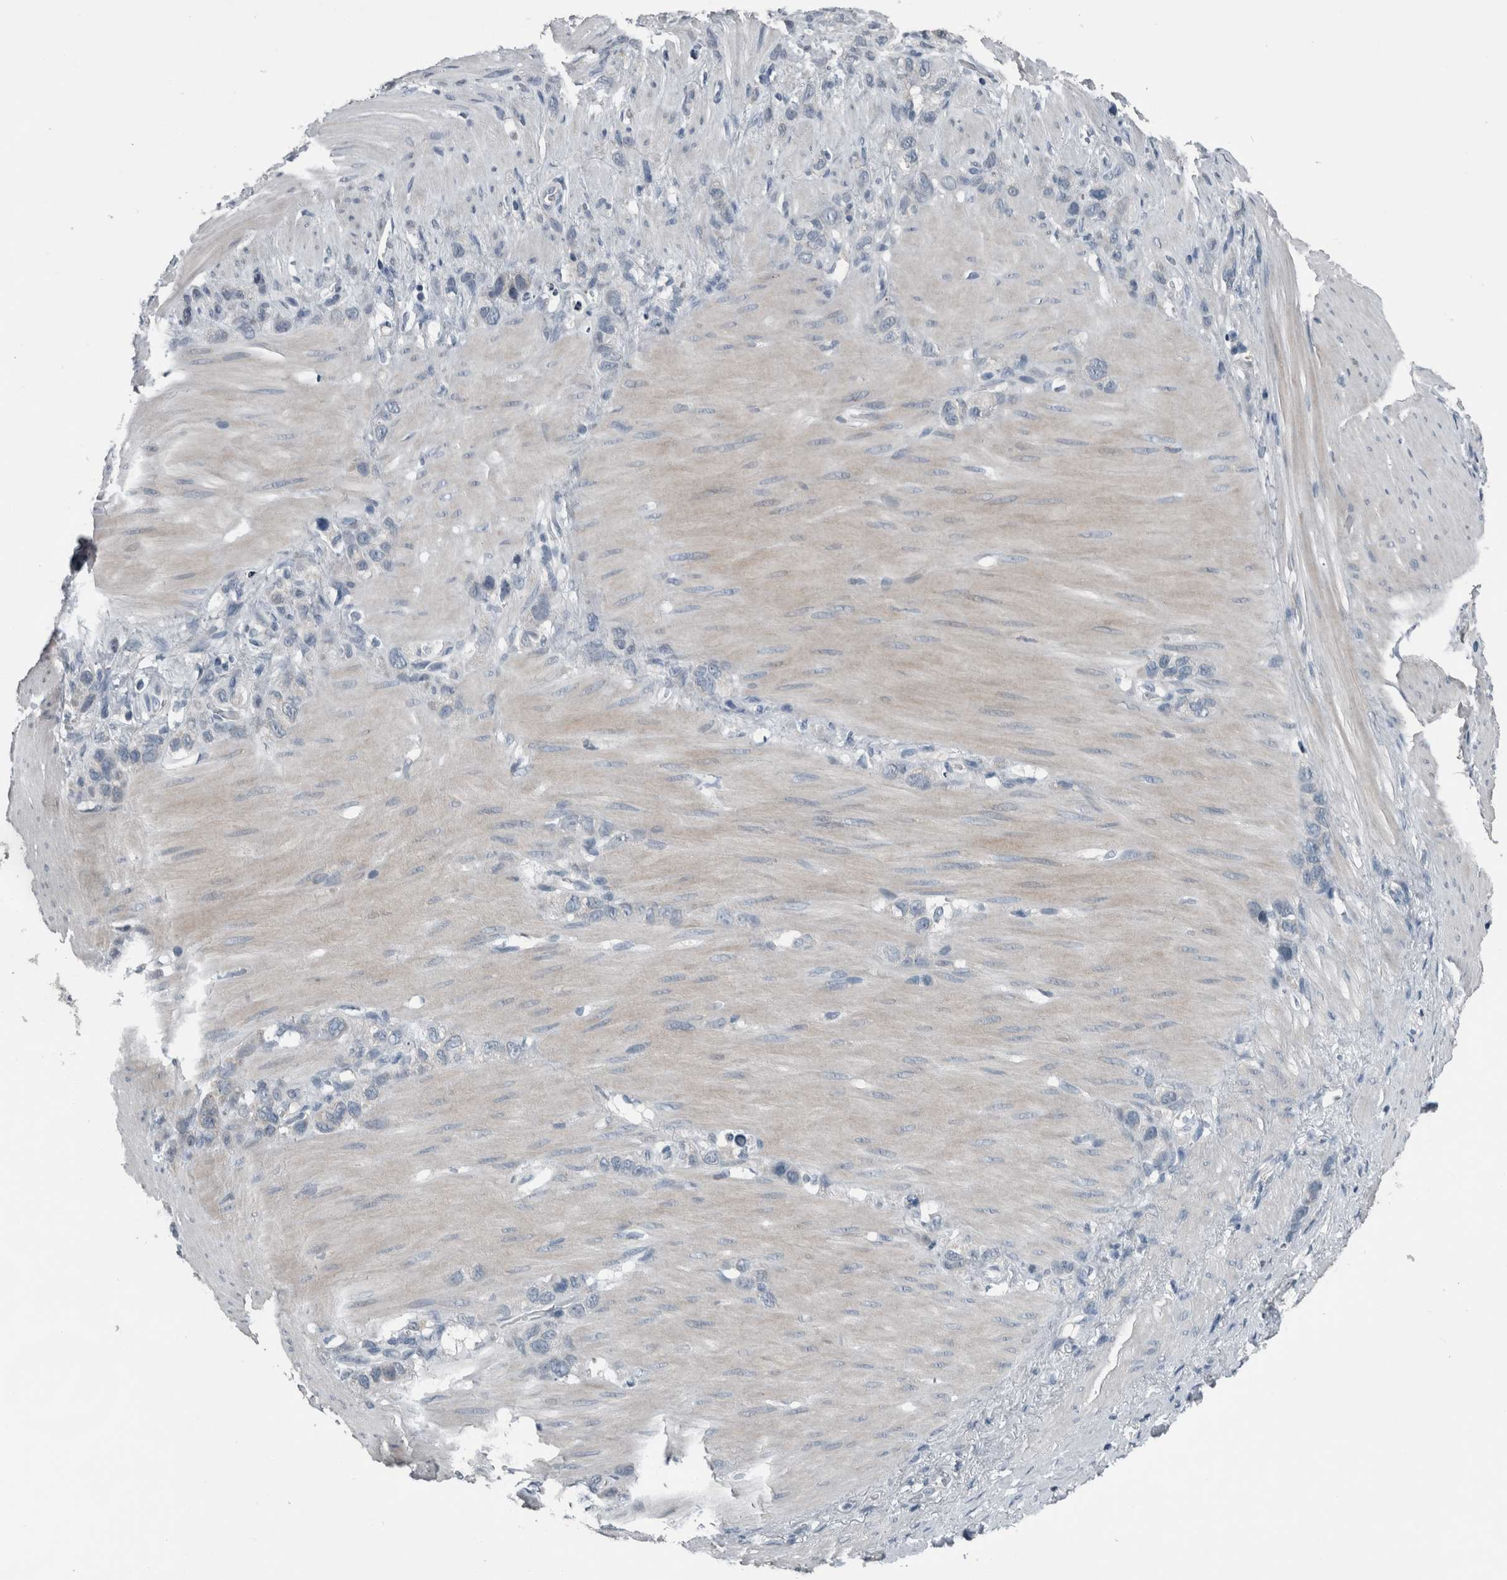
{"staining": {"intensity": "negative", "quantity": "none", "location": "none"}, "tissue": "stomach cancer", "cell_type": "Tumor cells", "image_type": "cancer", "snomed": [{"axis": "morphology", "description": "Normal tissue, NOS"}, {"axis": "morphology", "description": "Adenocarcinoma, NOS"}, {"axis": "morphology", "description": "Adenocarcinoma, High grade"}, {"axis": "topography", "description": "Stomach, upper"}, {"axis": "topography", "description": "Stomach"}], "caption": "Tumor cells show no significant staining in stomach high-grade adenocarcinoma.", "gene": "KRT20", "patient": {"sex": "female", "age": 65}}